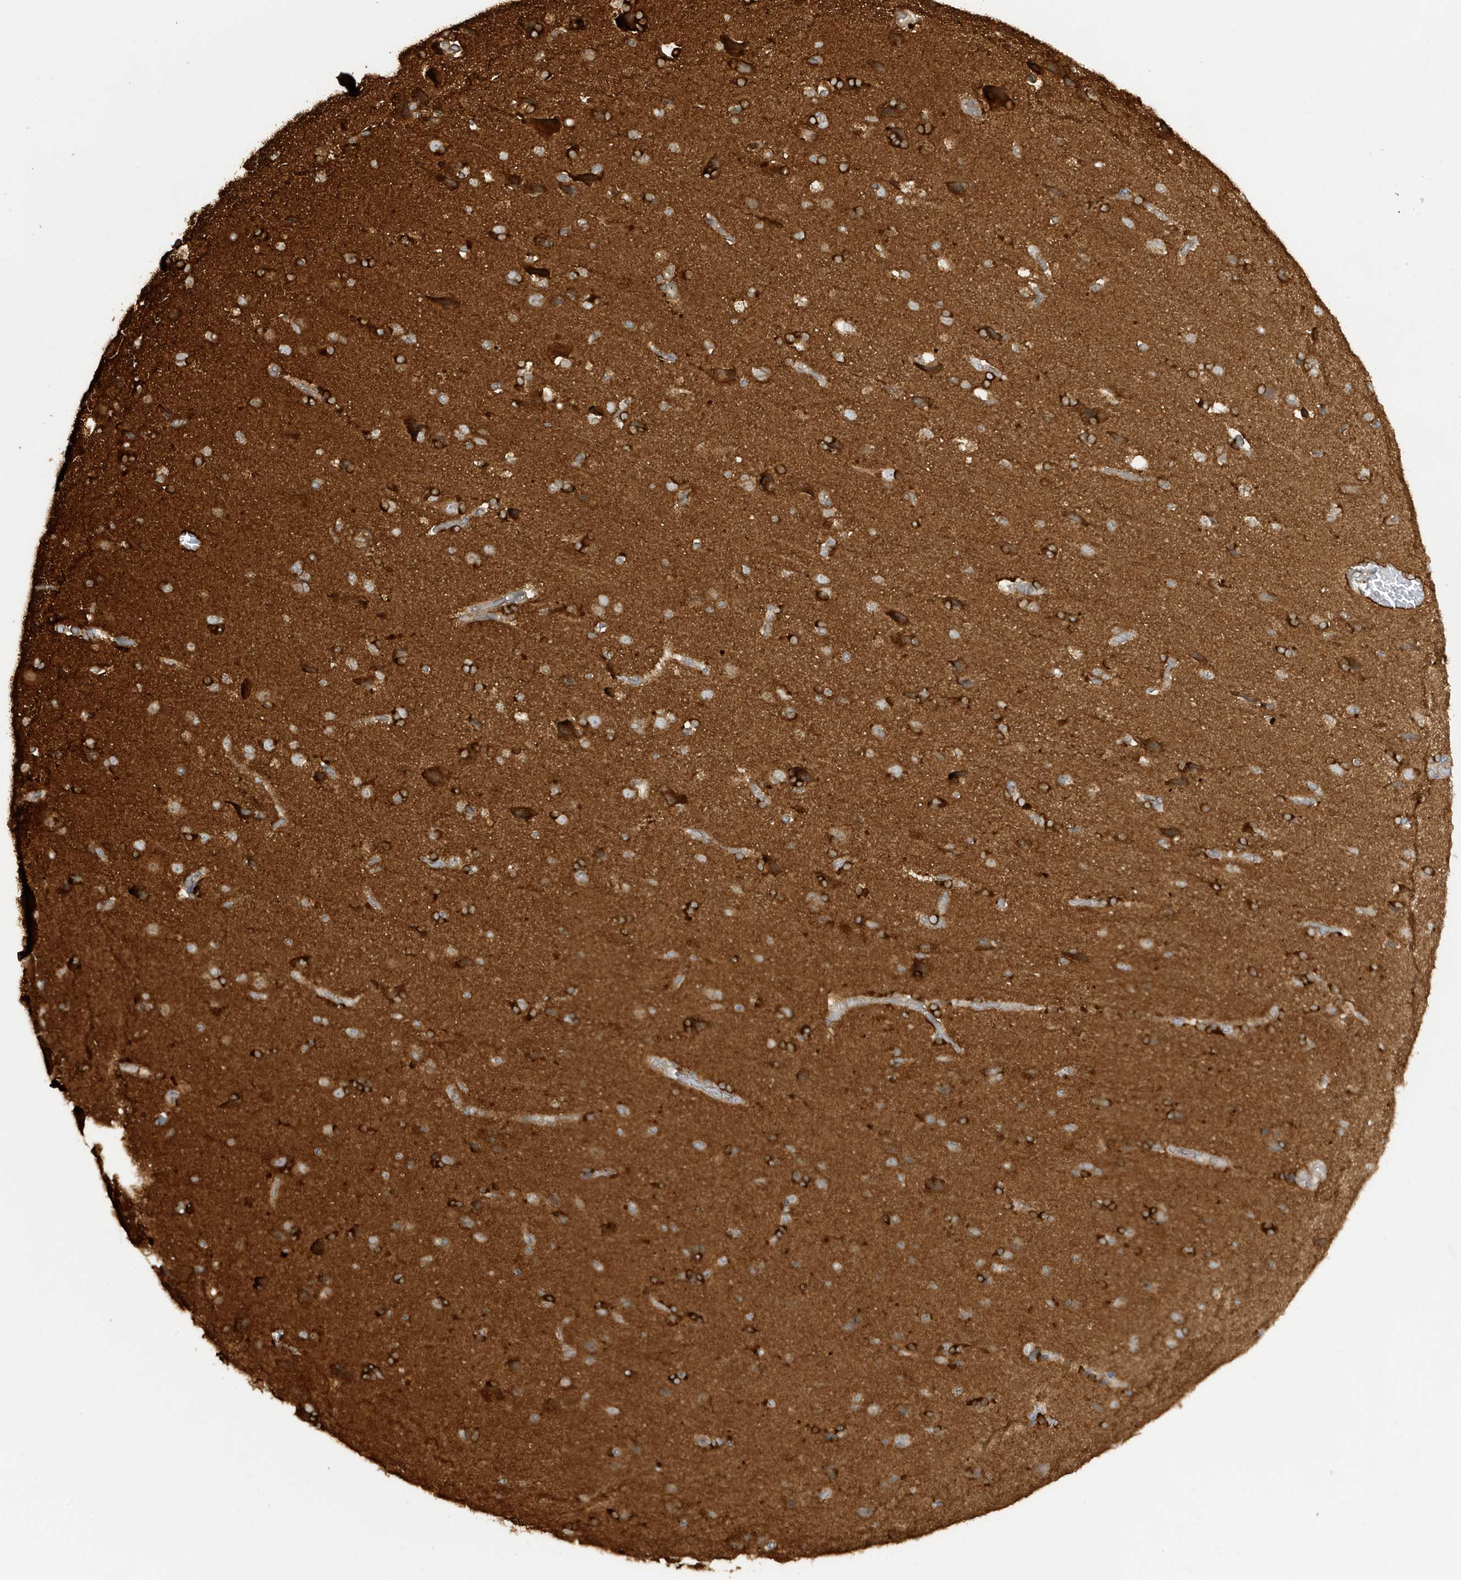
{"staining": {"intensity": "moderate", "quantity": ">75%", "location": "cytoplasmic/membranous"}, "tissue": "cerebral cortex", "cell_type": "Endothelial cells", "image_type": "normal", "snomed": [{"axis": "morphology", "description": "Normal tissue, NOS"}, {"axis": "topography", "description": "Cerebral cortex"}], "caption": "DAB (3,3'-diaminobenzidine) immunohistochemical staining of unremarkable human cerebral cortex displays moderate cytoplasmic/membranous protein staining in approximately >75% of endothelial cells.", "gene": "CDC42EP3", "patient": {"sex": "male", "age": 62}}